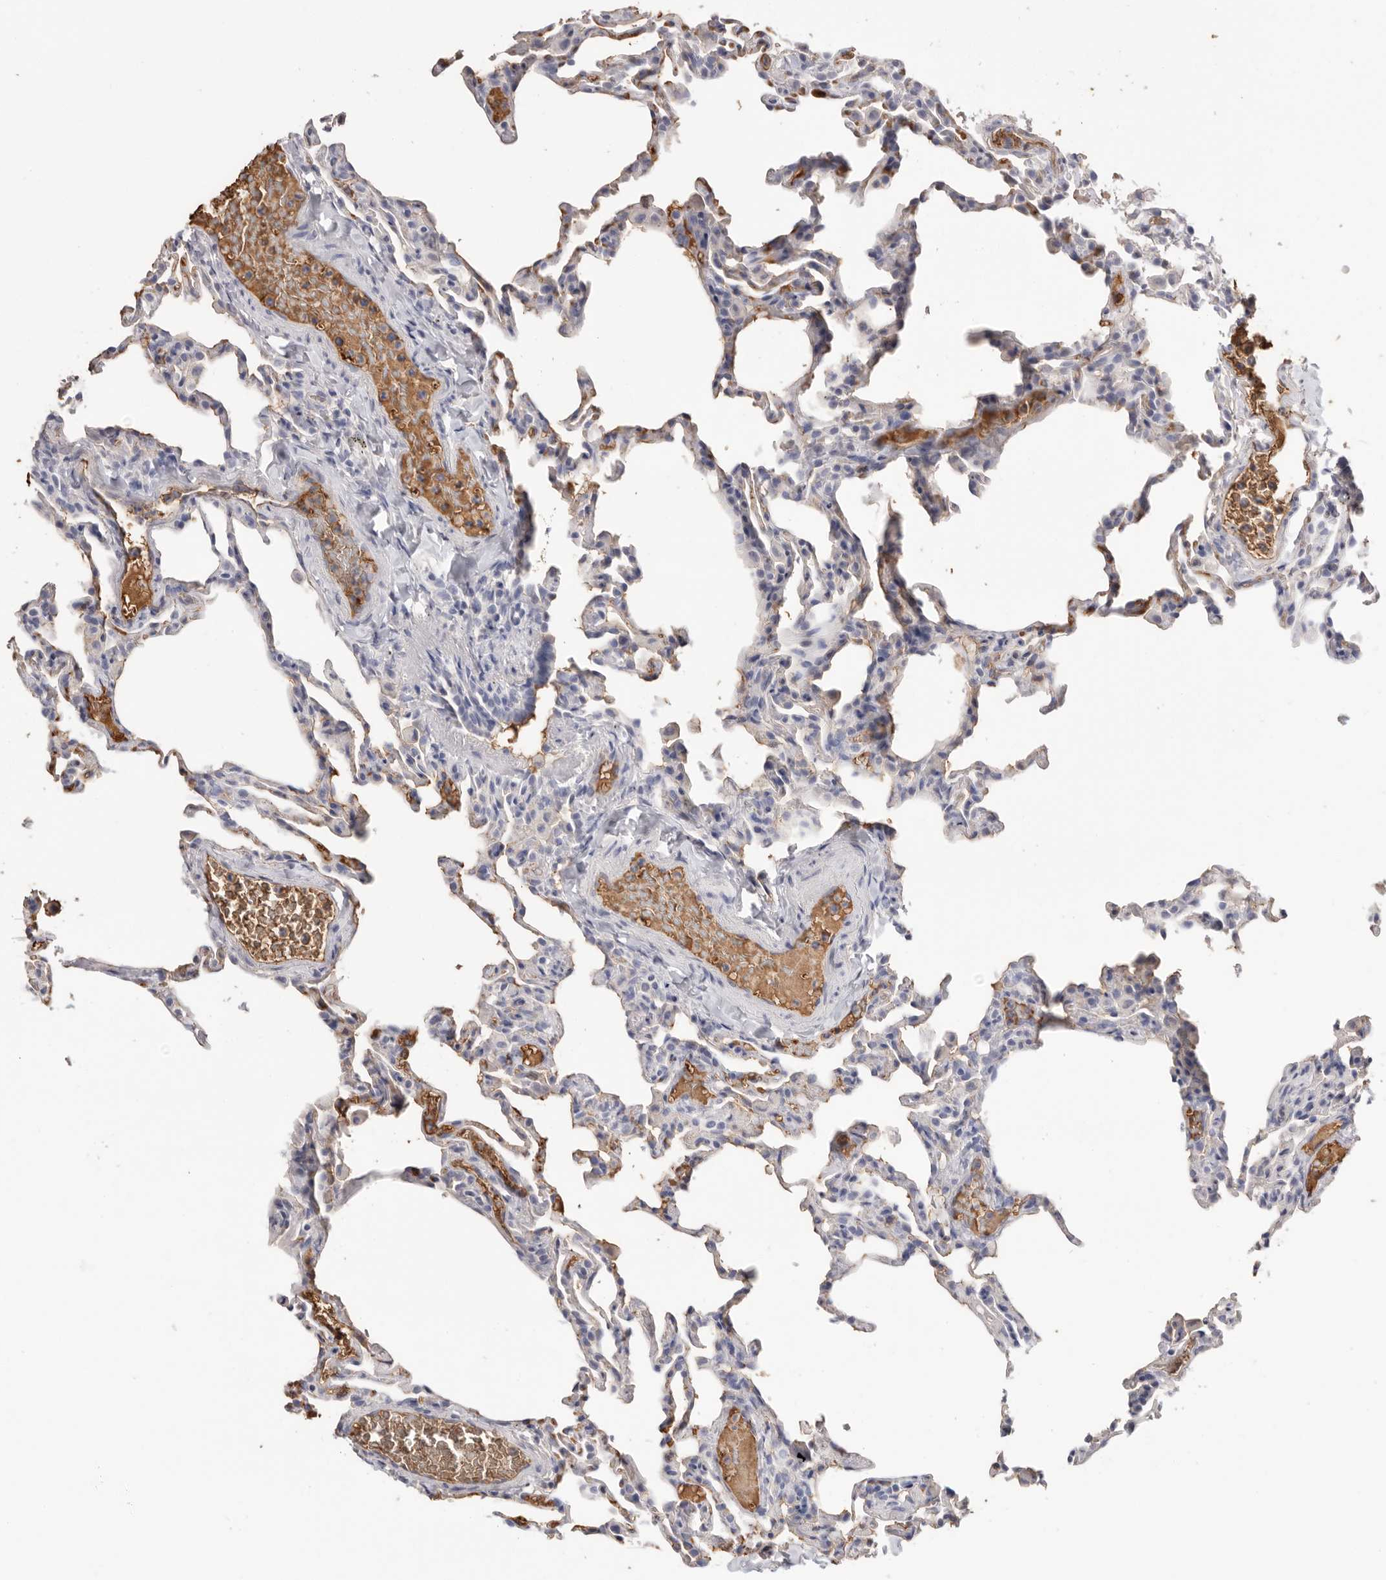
{"staining": {"intensity": "negative", "quantity": "none", "location": "none"}, "tissue": "lung", "cell_type": "Alveolar cells", "image_type": "normal", "snomed": [{"axis": "morphology", "description": "Normal tissue, NOS"}, {"axis": "topography", "description": "Lung"}], "caption": "This is an immunohistochemistry photomicrograph of normal human lung. There is no expression in alveolar cells.", "gene": "APOA2", "patient": {"sex": "male", "age": 20}}